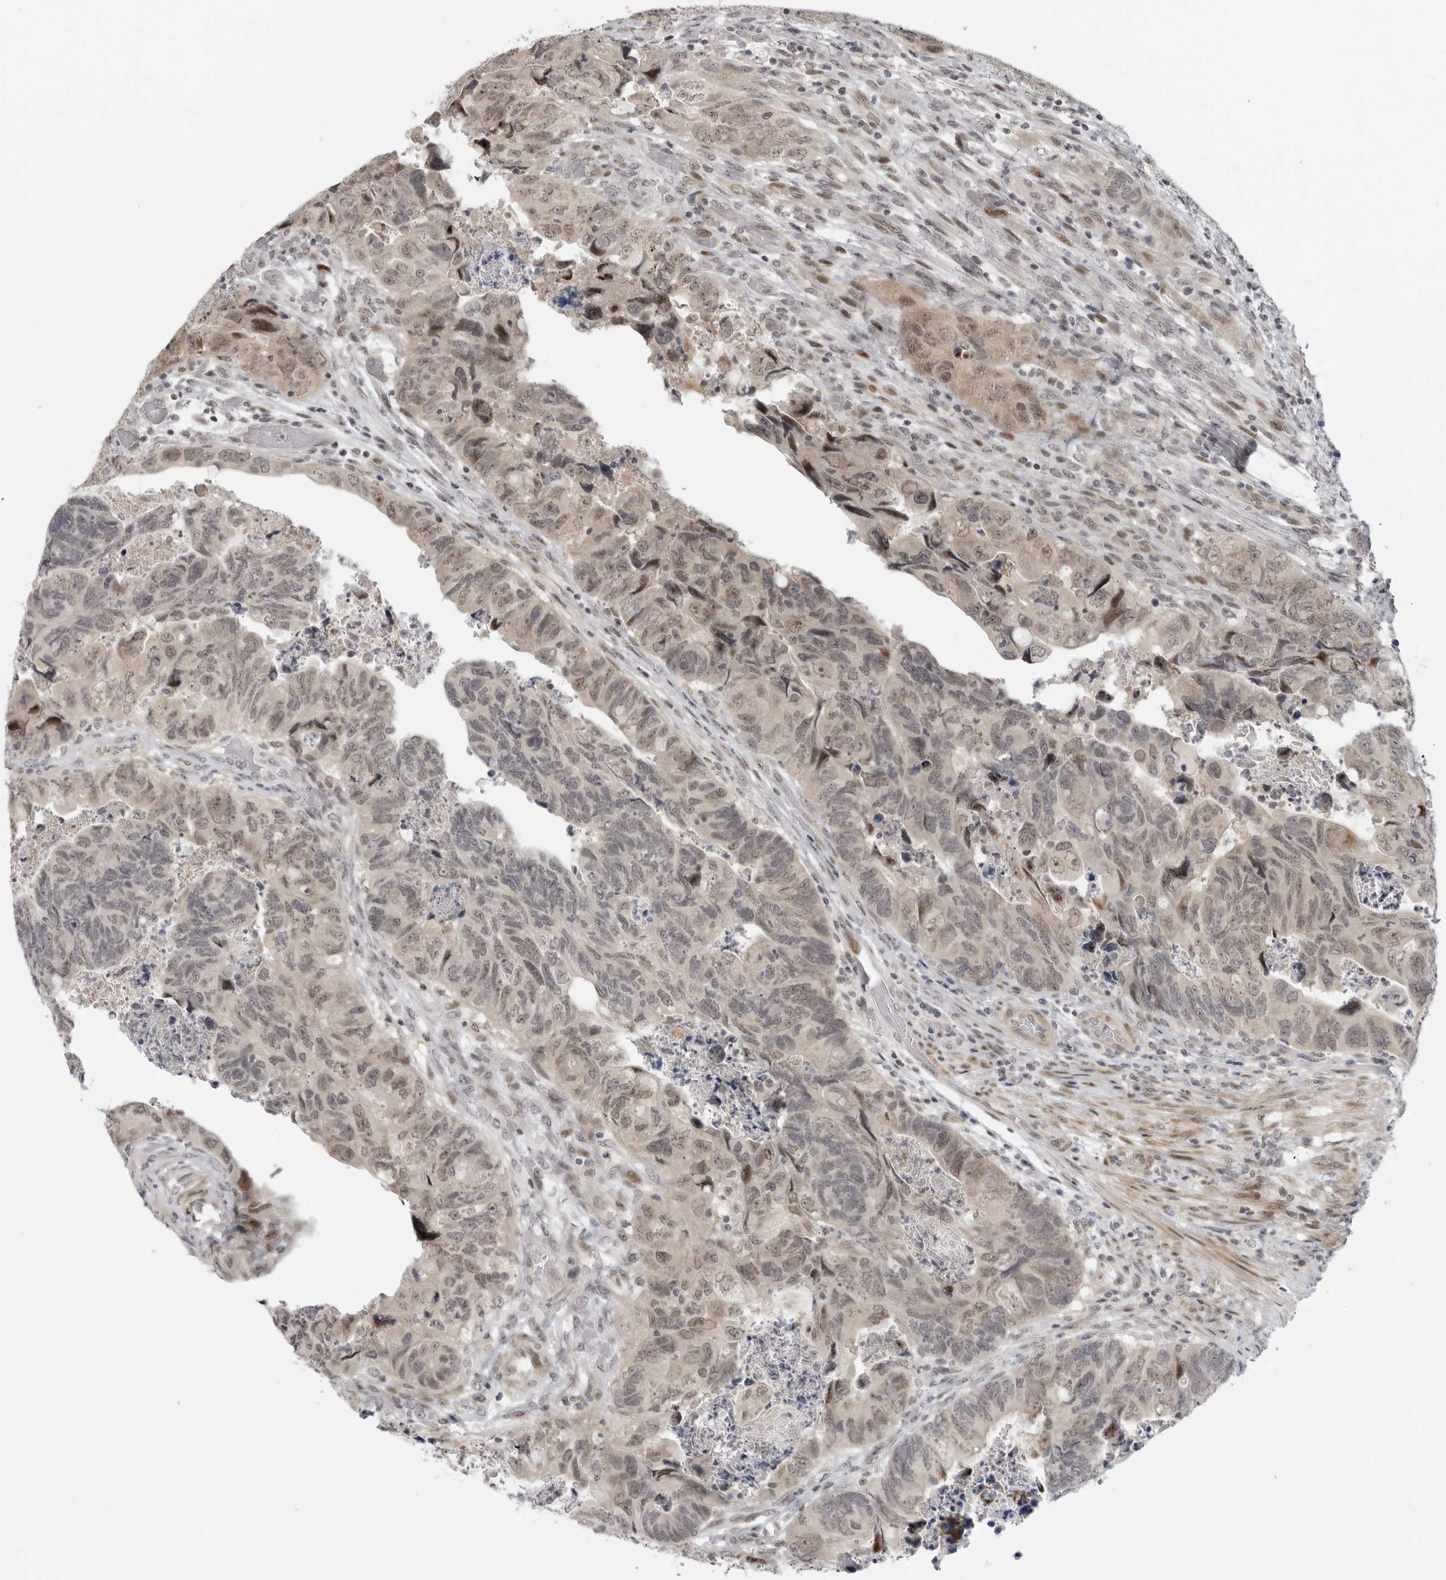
{"staining": {"intensity": "weak", "quantity": ">75%", "location": "nuclear"}, "tissue": "colorectal cancer", "cell_type": "Tumor cells", "image_type": "cancer", "snomed": [{"axis": "morphology", "description": "Adenocarcinoma, NOS"}, {"axis": "topography", "description": "Rectum"}], "caption": "High-power microscopy captured an immunohistochemistry (IHC) photomicrograph of adenocarcinoma (colorectal), revealing weak nuclear expression in about >75% of tumor cells.", "gene": "ALPK2", "patient": {"sex": "male", "age": 63}}